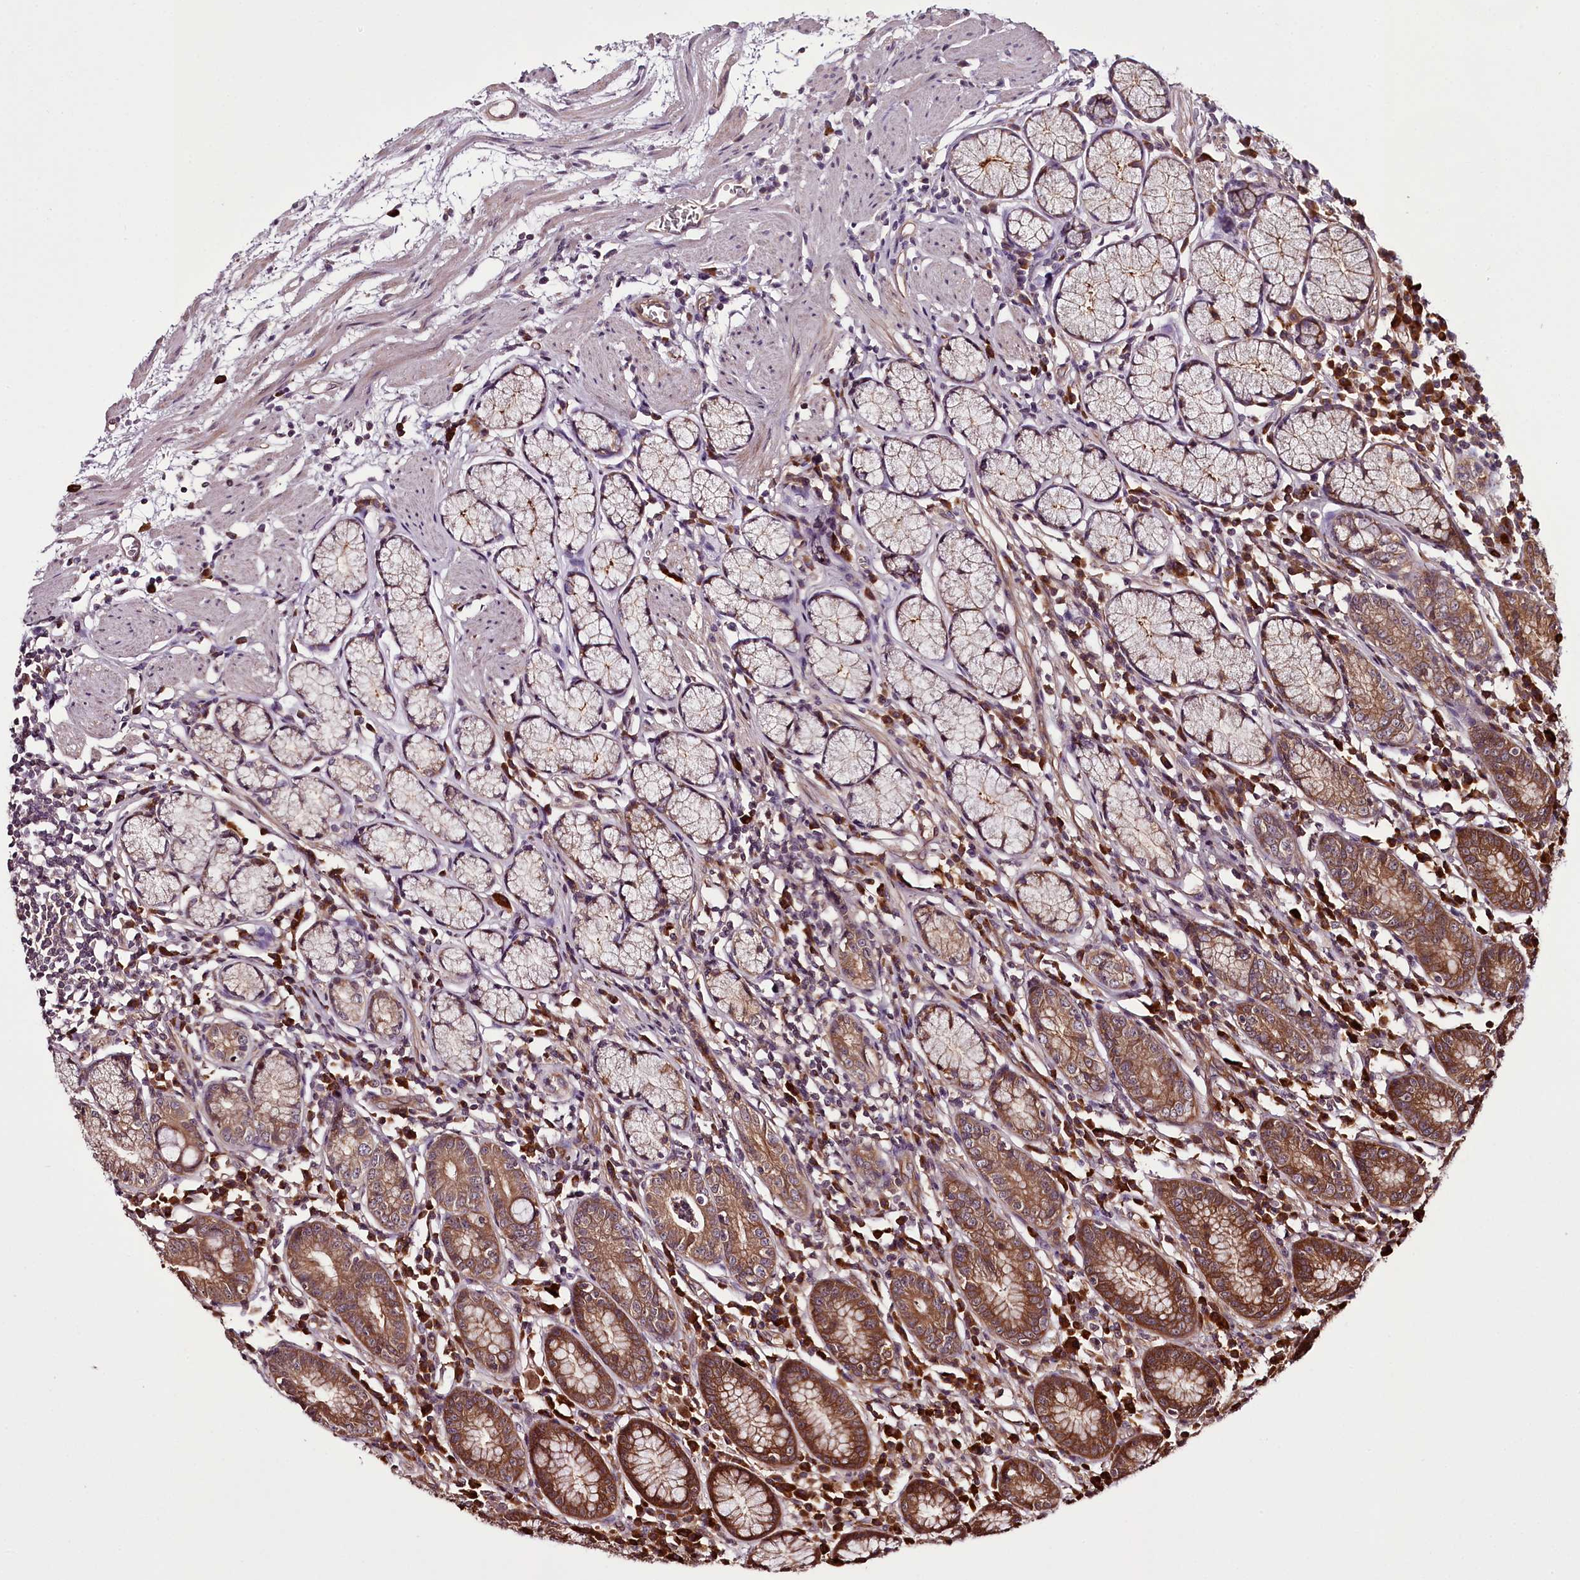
{"staining": {"intensity": "moderate", "quantity": ">75%", "location": "cytoplasmic/membranous"}, "tissue": "stomach", "cell_type": "Glandular cells", "image_type": "normal", "snomed": [{"axis": "morphology", "description": "Normal tissue, NOS"}, {"axis": "topography", "description": "Stomach"}], "caption": "Moderate cytoplasmic/membranous positivity for a protein is appreciated in about >75% of glandular cells of unremarkable stomach using immunohistochemistry.", "gene": "TARS1", "patient": {"sex": "male", "age": 55}}